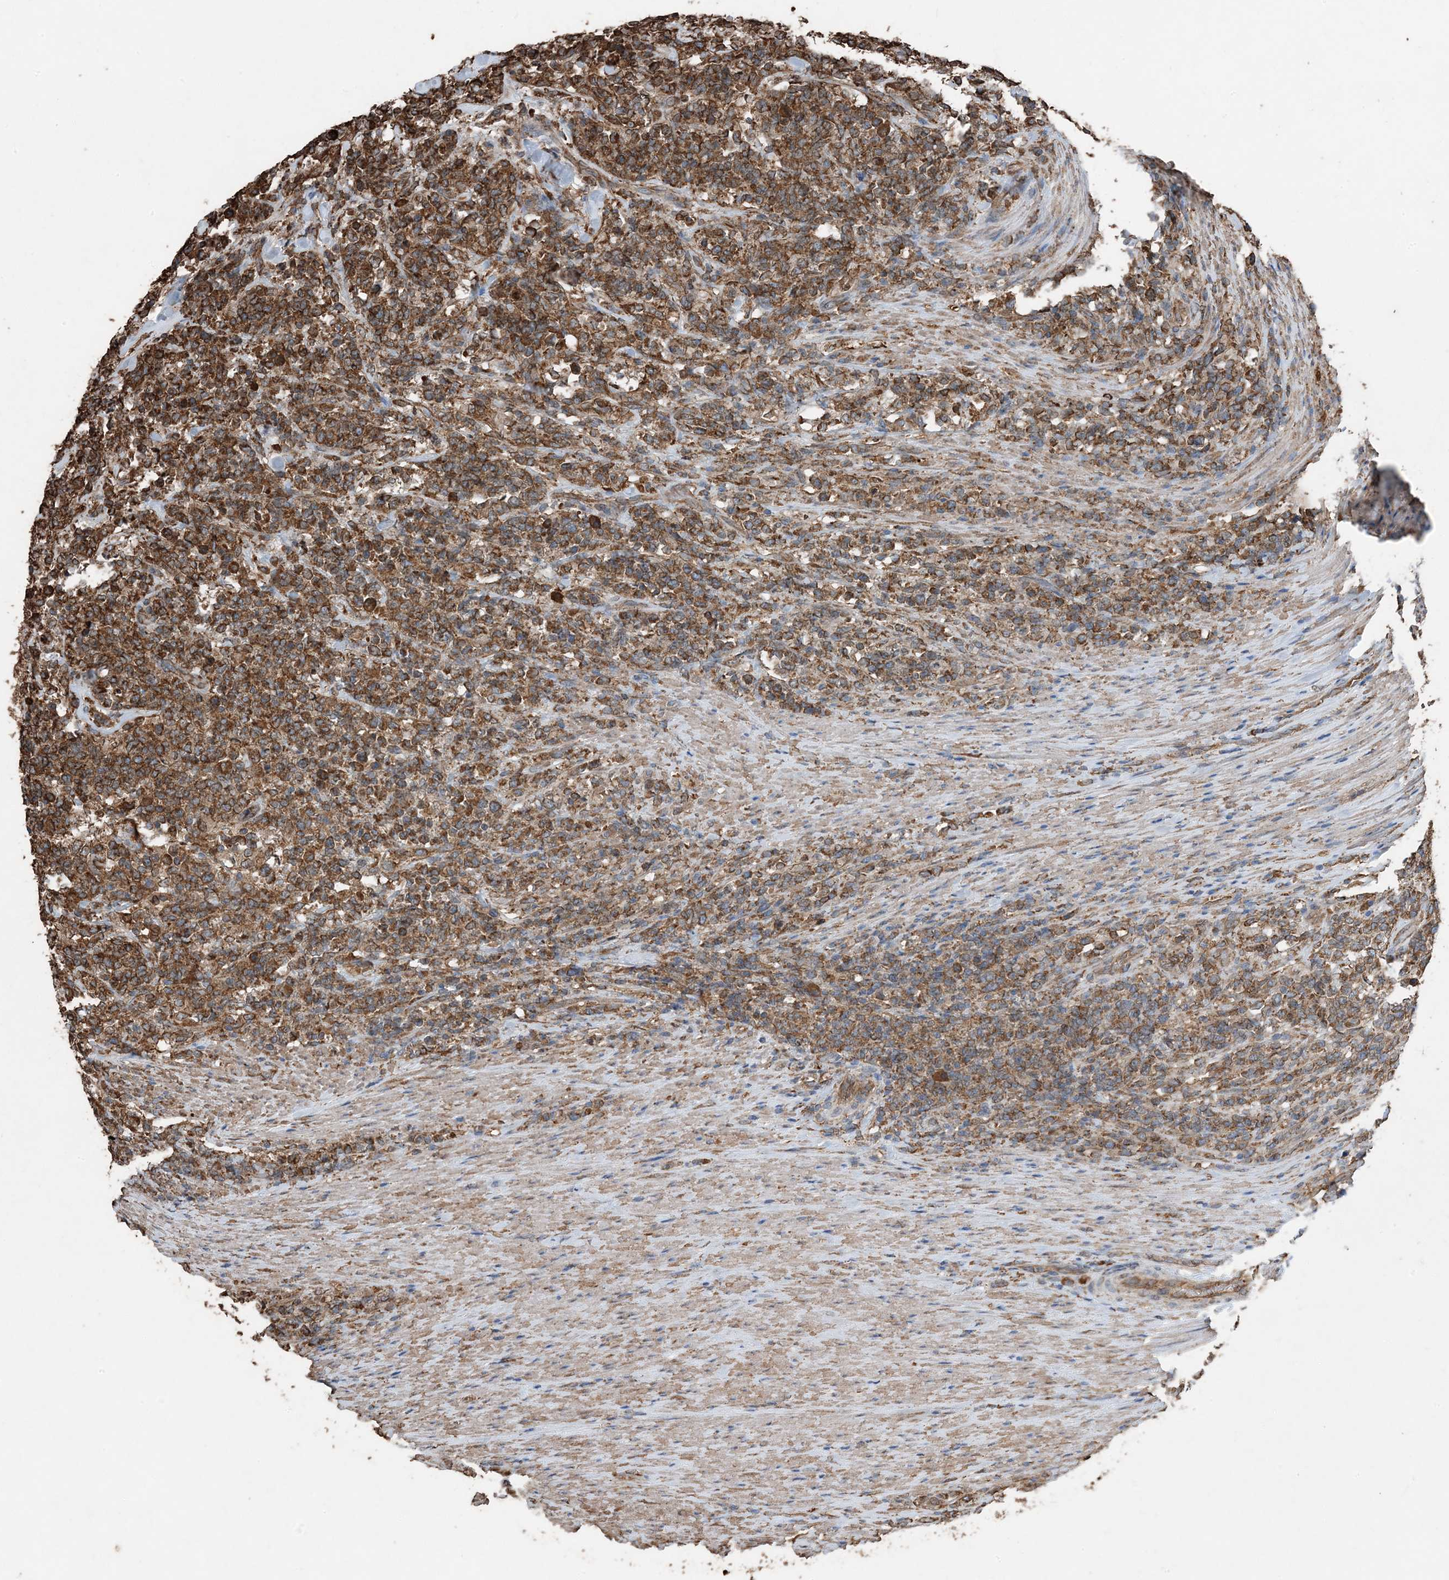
{"staining": {"intensity": "strong", "quantity": ">75%", "location": "cytoplasmic/membranous"}, "tissue": "lymphoma", "cell_type": "Tumor cells", "image_type": "cancer", "snomed": [{"axis": "morphology", "description": "Malignant lymphoma, non-Hodgkin's type, High grade"}, {"axis": "topography", "description": "Soft tissue"}], "caption": "This image shows lymphoma stained with immunohistochemistry (IHC) to label a protein in brown. The cytoplasmic/membranous of tumor cells show strong positivity for the protein. Nuclei are counter-stained blue.", "gene": "PDIA6", "patient": {"sex": "male", "age": 18}}